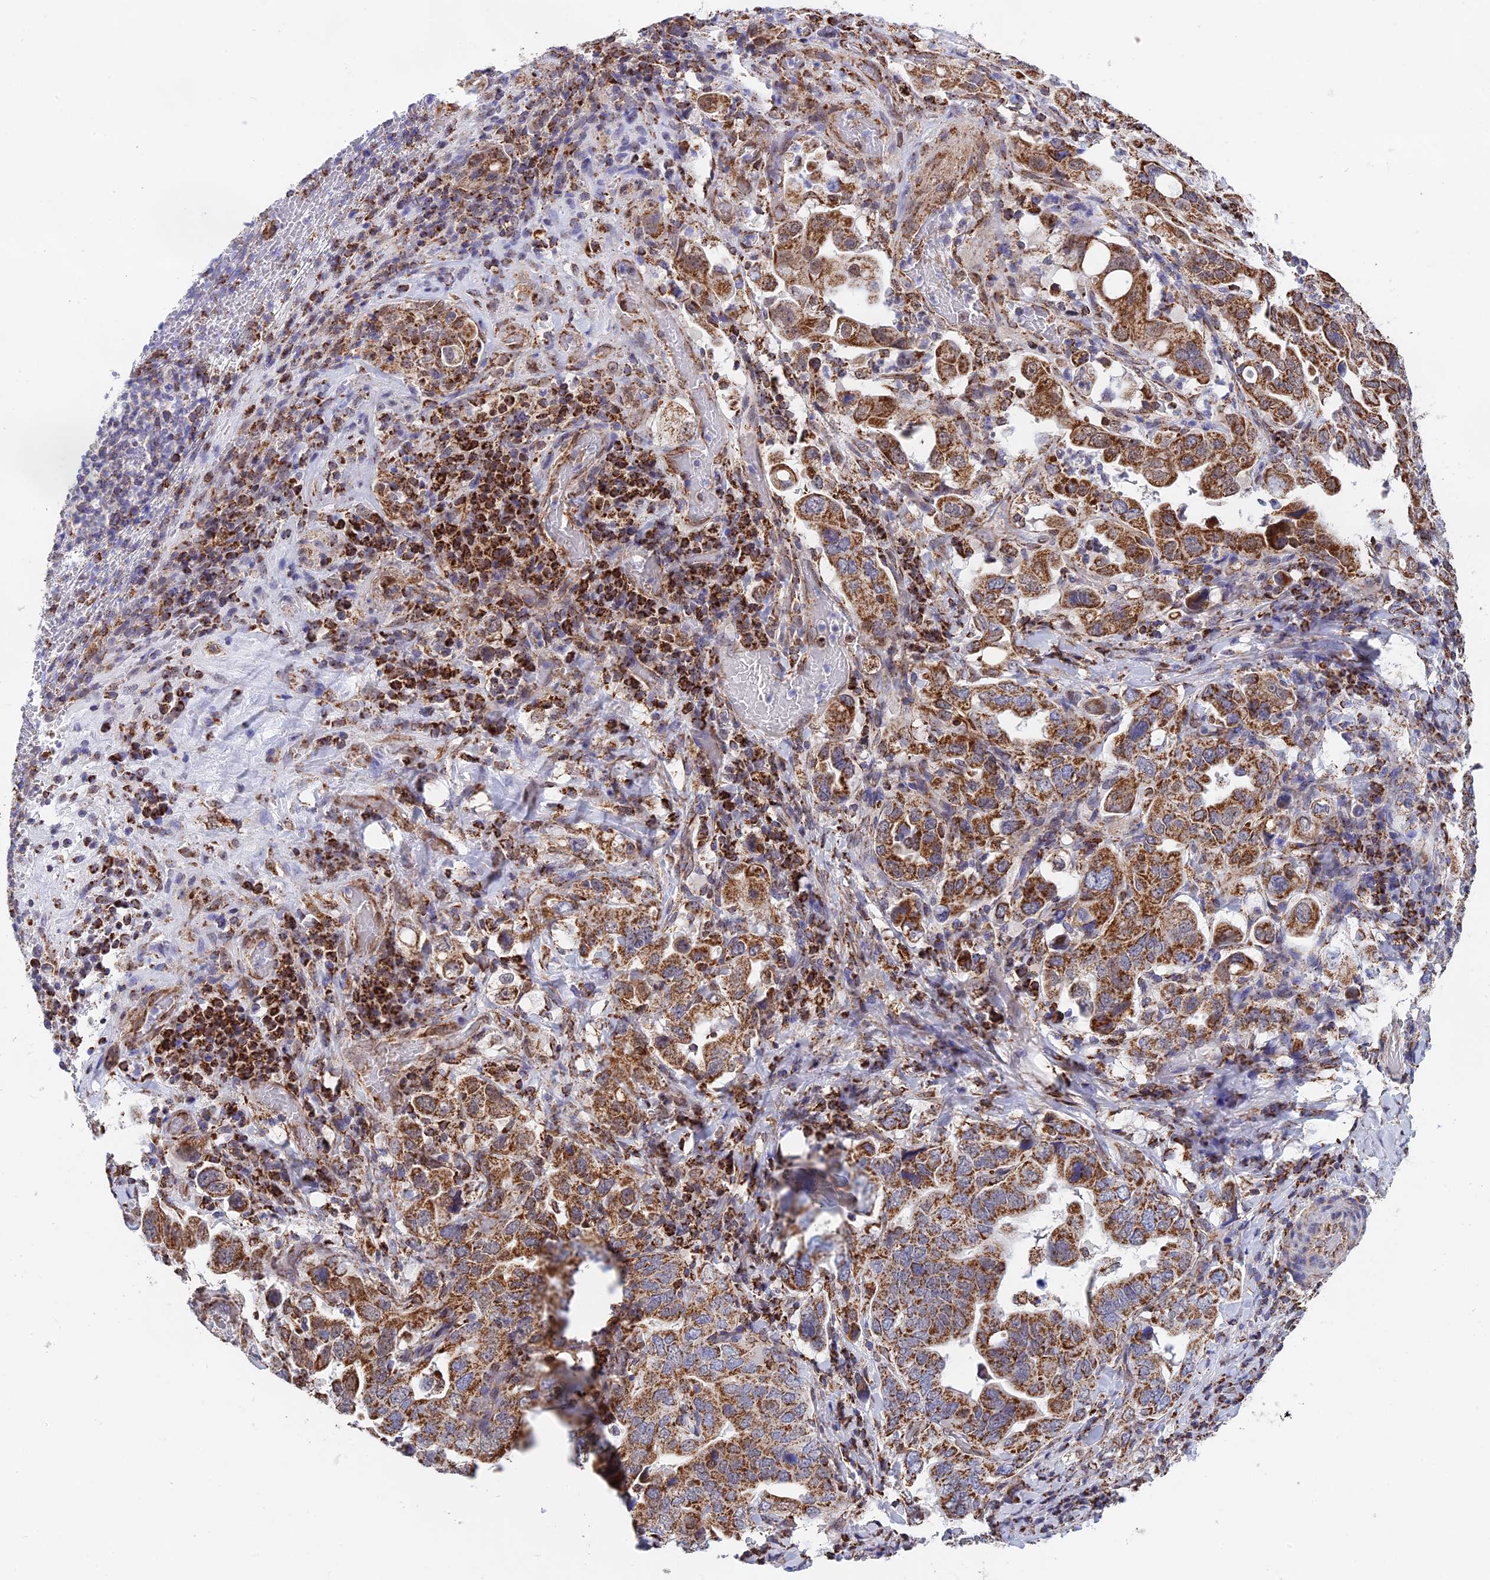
{"staining": {"intensity": "strong", "quantity": ">75%", "location": "cytoplasmic/membranous"}, "tissue": "stomach cancer", "cell_type": "Tumor cells", "image_type": "cancer", "snomed": [{"axis": "morphology", "description": "Adenocarcinoma, NOS"}, {"axis": "topography", "description": "Stomach, upper"}], "caption": "DAB immunohistochemical staining of stomach cancer (adenocarcinoma) demonstrates strong cytoplasmic/membranous protein expression in about >75% of tumor cells.", "gene": "CDC16", "patient": {"sex": "male", "age": 62}}